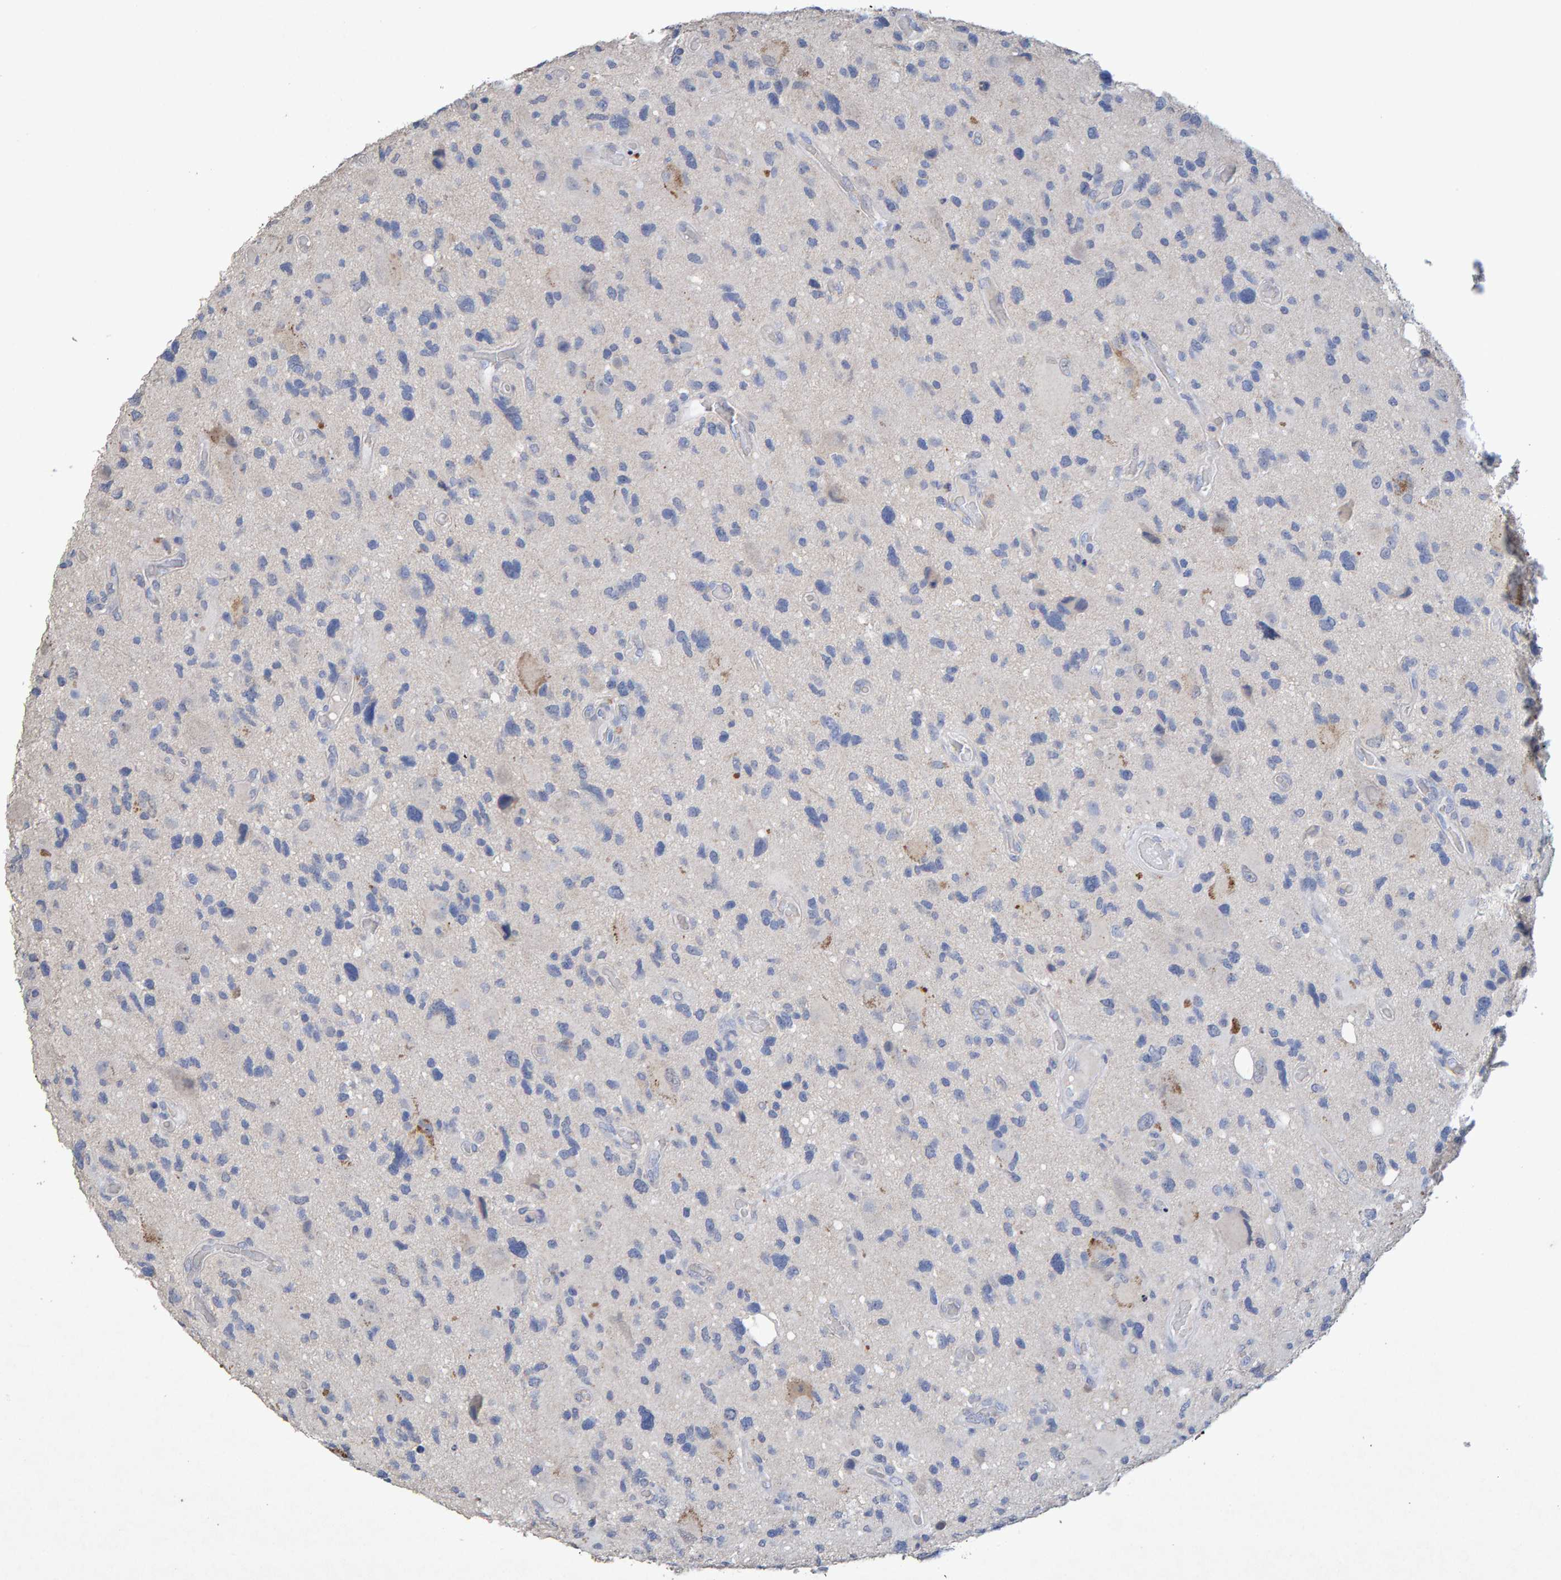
{"staining": {"intensity": "negative", "quantity": "none", "location": "none"}, "tissue": "glioma", "cell_type": "Tumor cells", "image_type": "cancer", "snomed": [{"axis": "morphology", "description": "Glioma, malignant, High grade"}, {"axis": "topography", "description": "Brain"}], "caption": "This image is of high-grade glioma (malignant) stained with IHC to label a protein in brown with the nuclei are counter-stained blue. There is no positivity in tumor cells. (DAB (3,3'-diaminobenzidine) IHC with hematoxylin counter stain).", "gene": "CTH", "patient": {"sex": "male", "age": 33}}